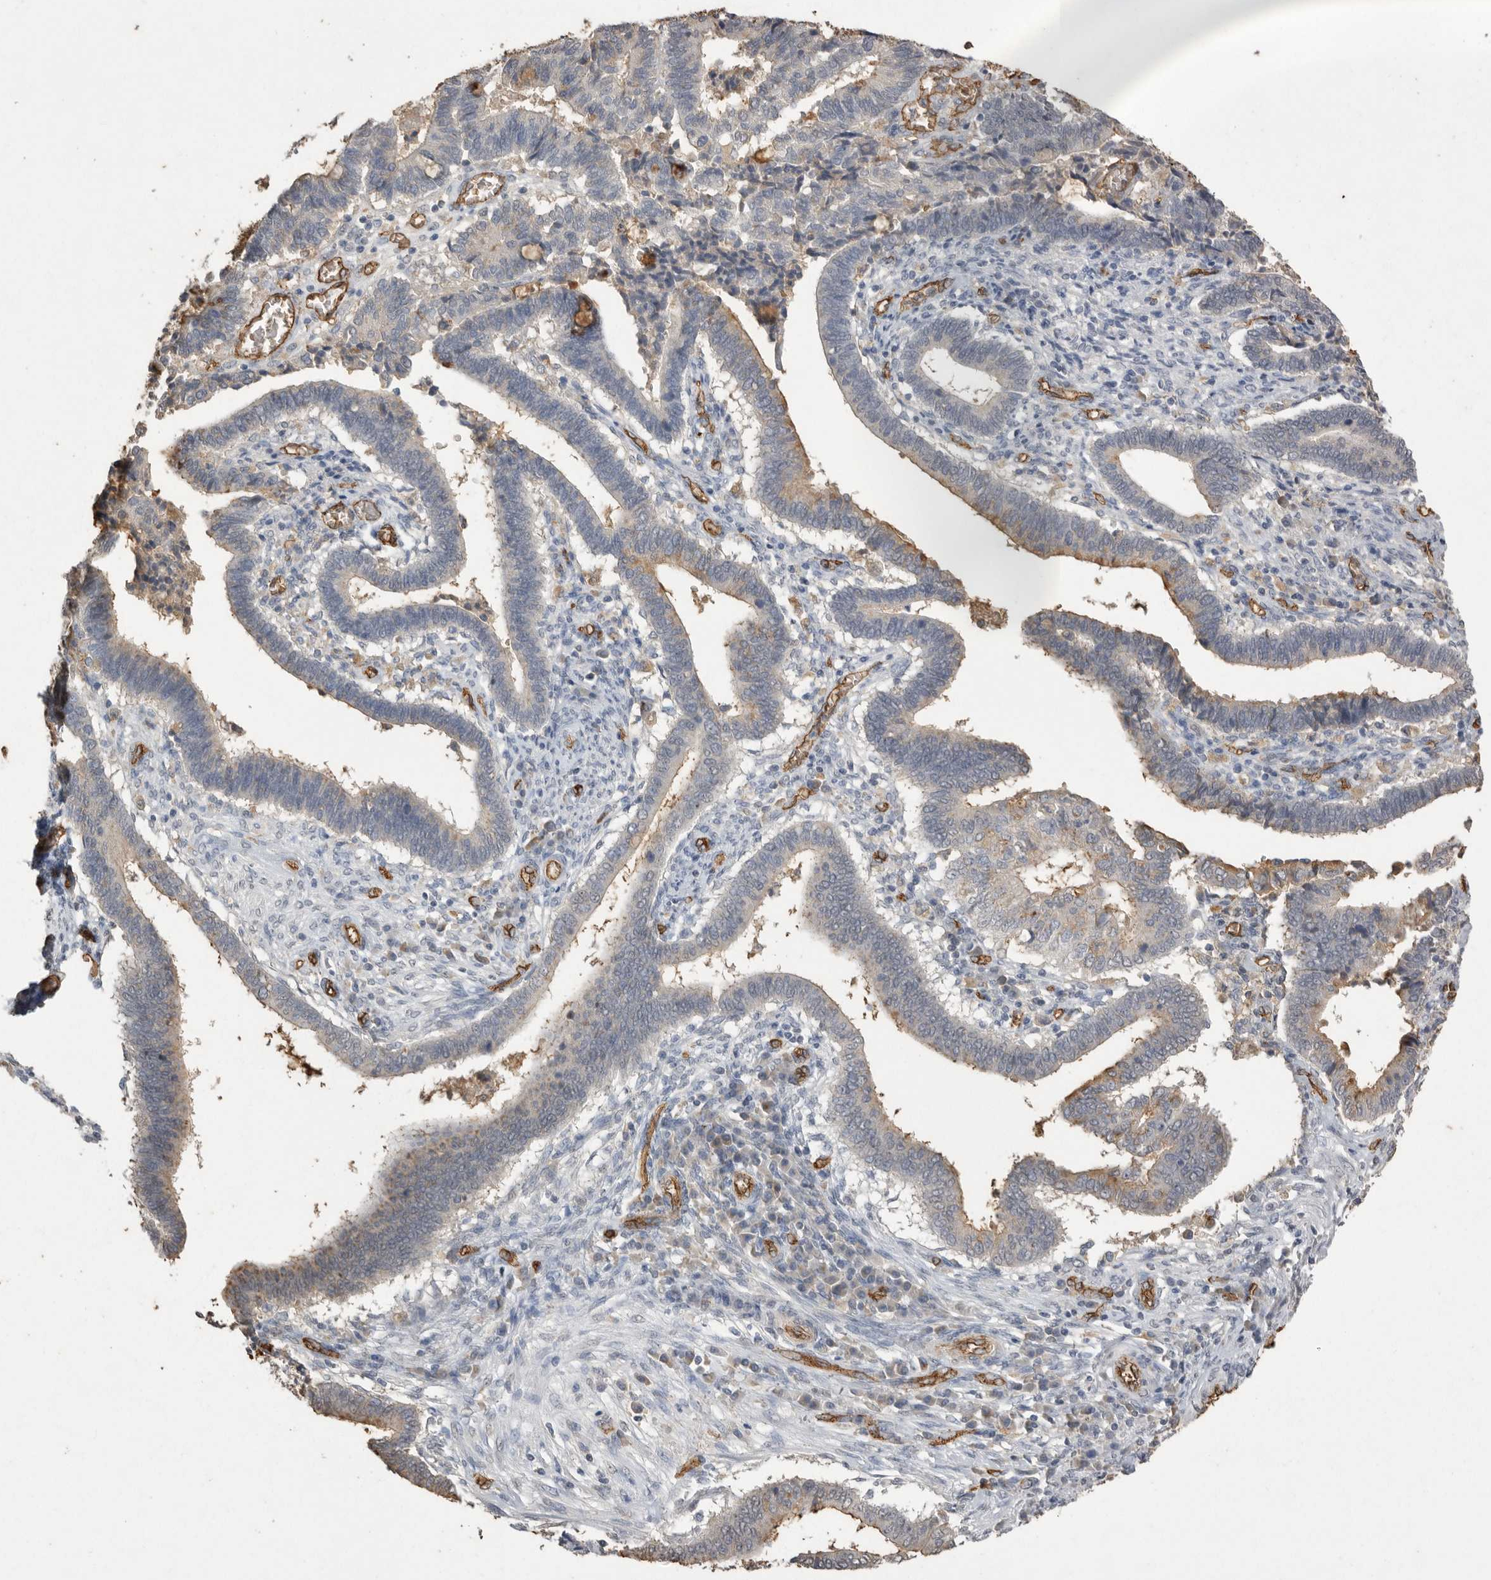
{"staining": {"intensity": "weak", "quantity": "<25%", "location": "cytoplasmic/membranous"}, "tissue": "cervical cancer", "cell_type": "Tumor cells", "image_type": "cancer", "snomed": [{"axis": "morphology", "description": "Adenocarcinoma, NOS"}, {"axis": "topography", "description": "Cervix"}], "caption": "Cervical cancer (adenocarcinoma) was stained to show a protein in brown. There is no significant staining in tumor cells.", "gene": "IL27", "patient": {"sex": "female", "age": 44}}